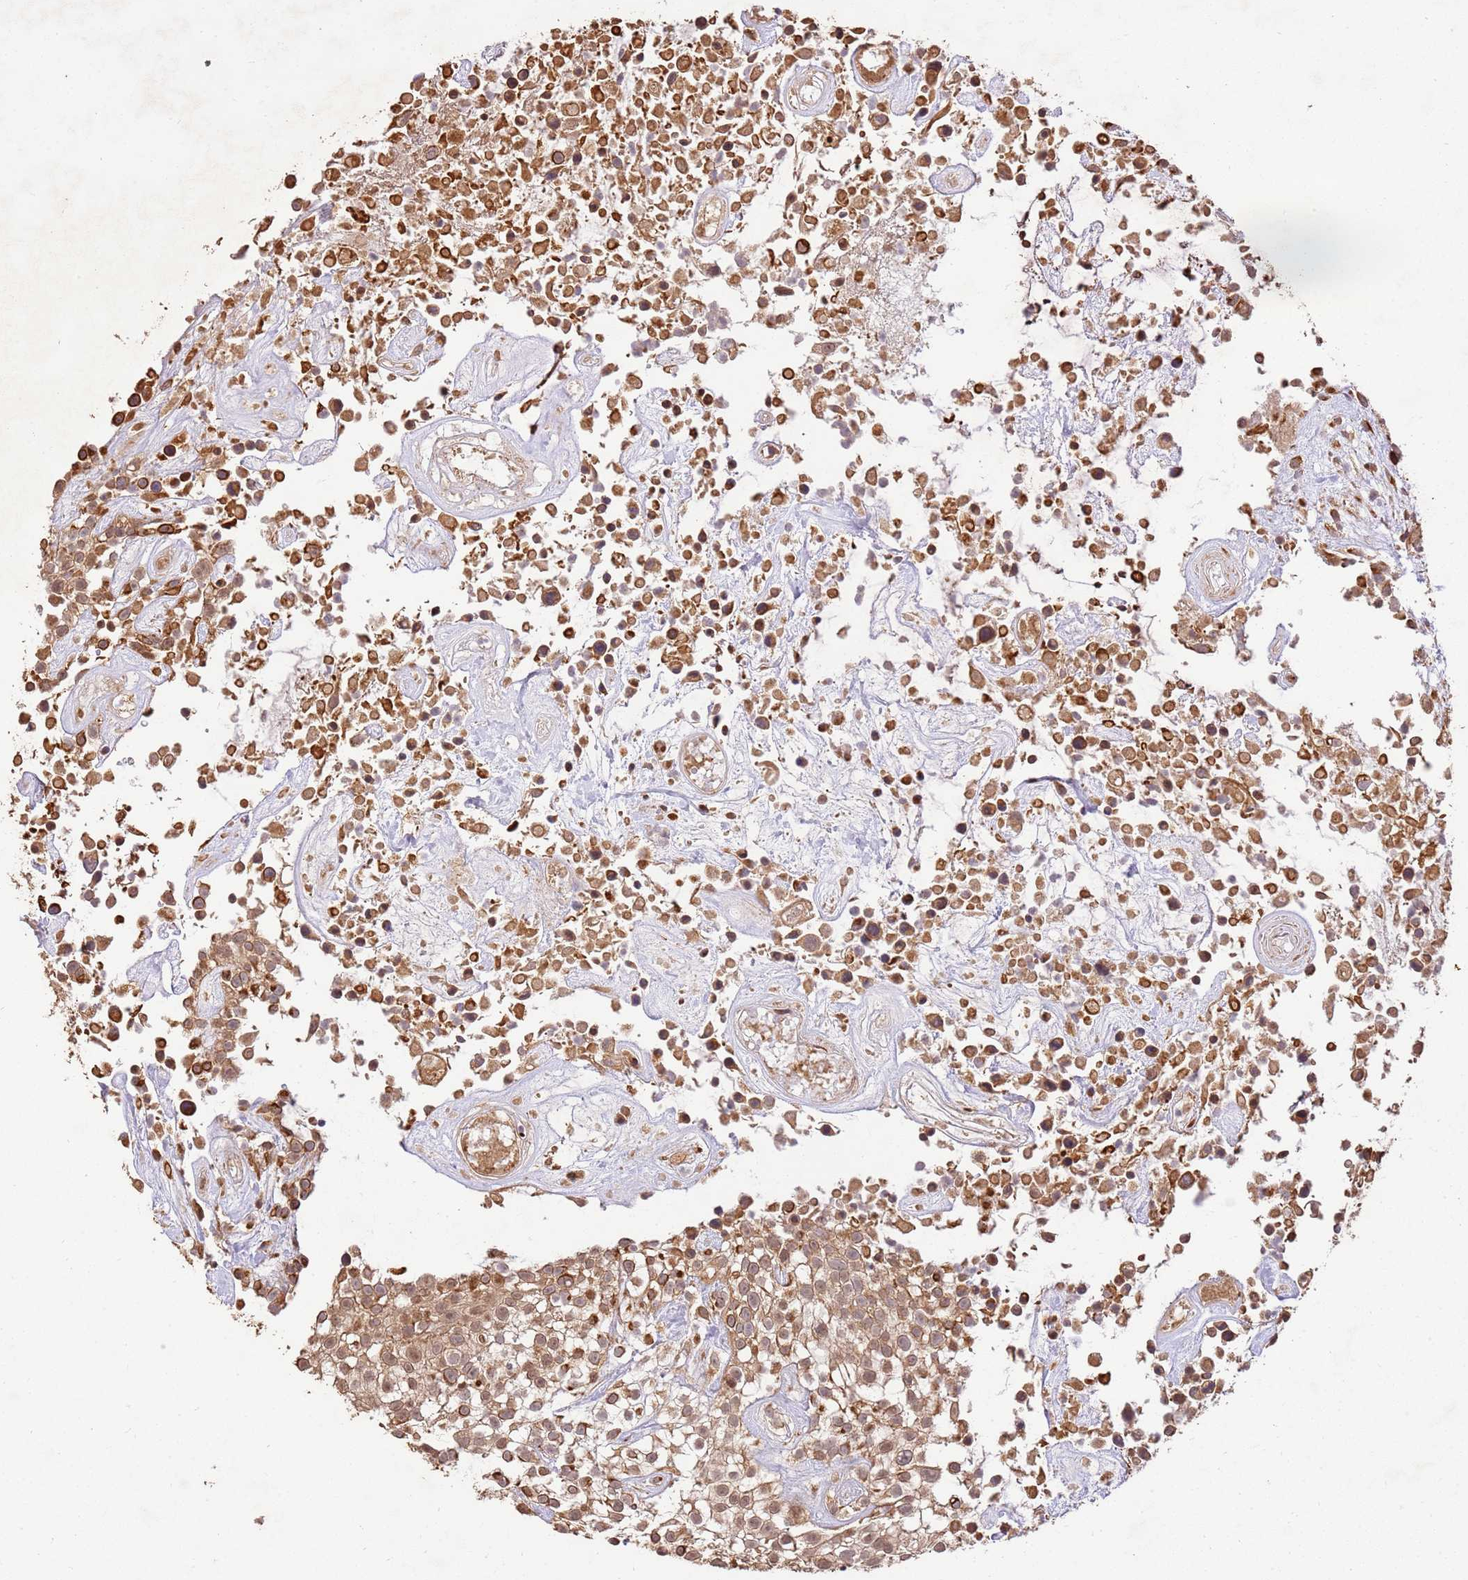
{"staining": {"intensity": "moderate", "quantity": ">75%", "location": "cytoplasmic/membranous"}, "tissue": "urothelial cancer", "cell_type": "Tumor cells", "image_type": "cancer", "snomed": [{"axis": "morphology", "description": "Urothelial carcinoma, High grade"}, {"axis": "topography", "description": "Urinary bladder"}], "caption": "A micrograph showing moderate cytoplasmic/membranous staining in about >75% of tumor cells in high-grade urothelial carcinoma, as visualized by brown immunohistochemical staining.", "gene": "KATNAL2", "patient": {"sex": "male", "age": 56}}